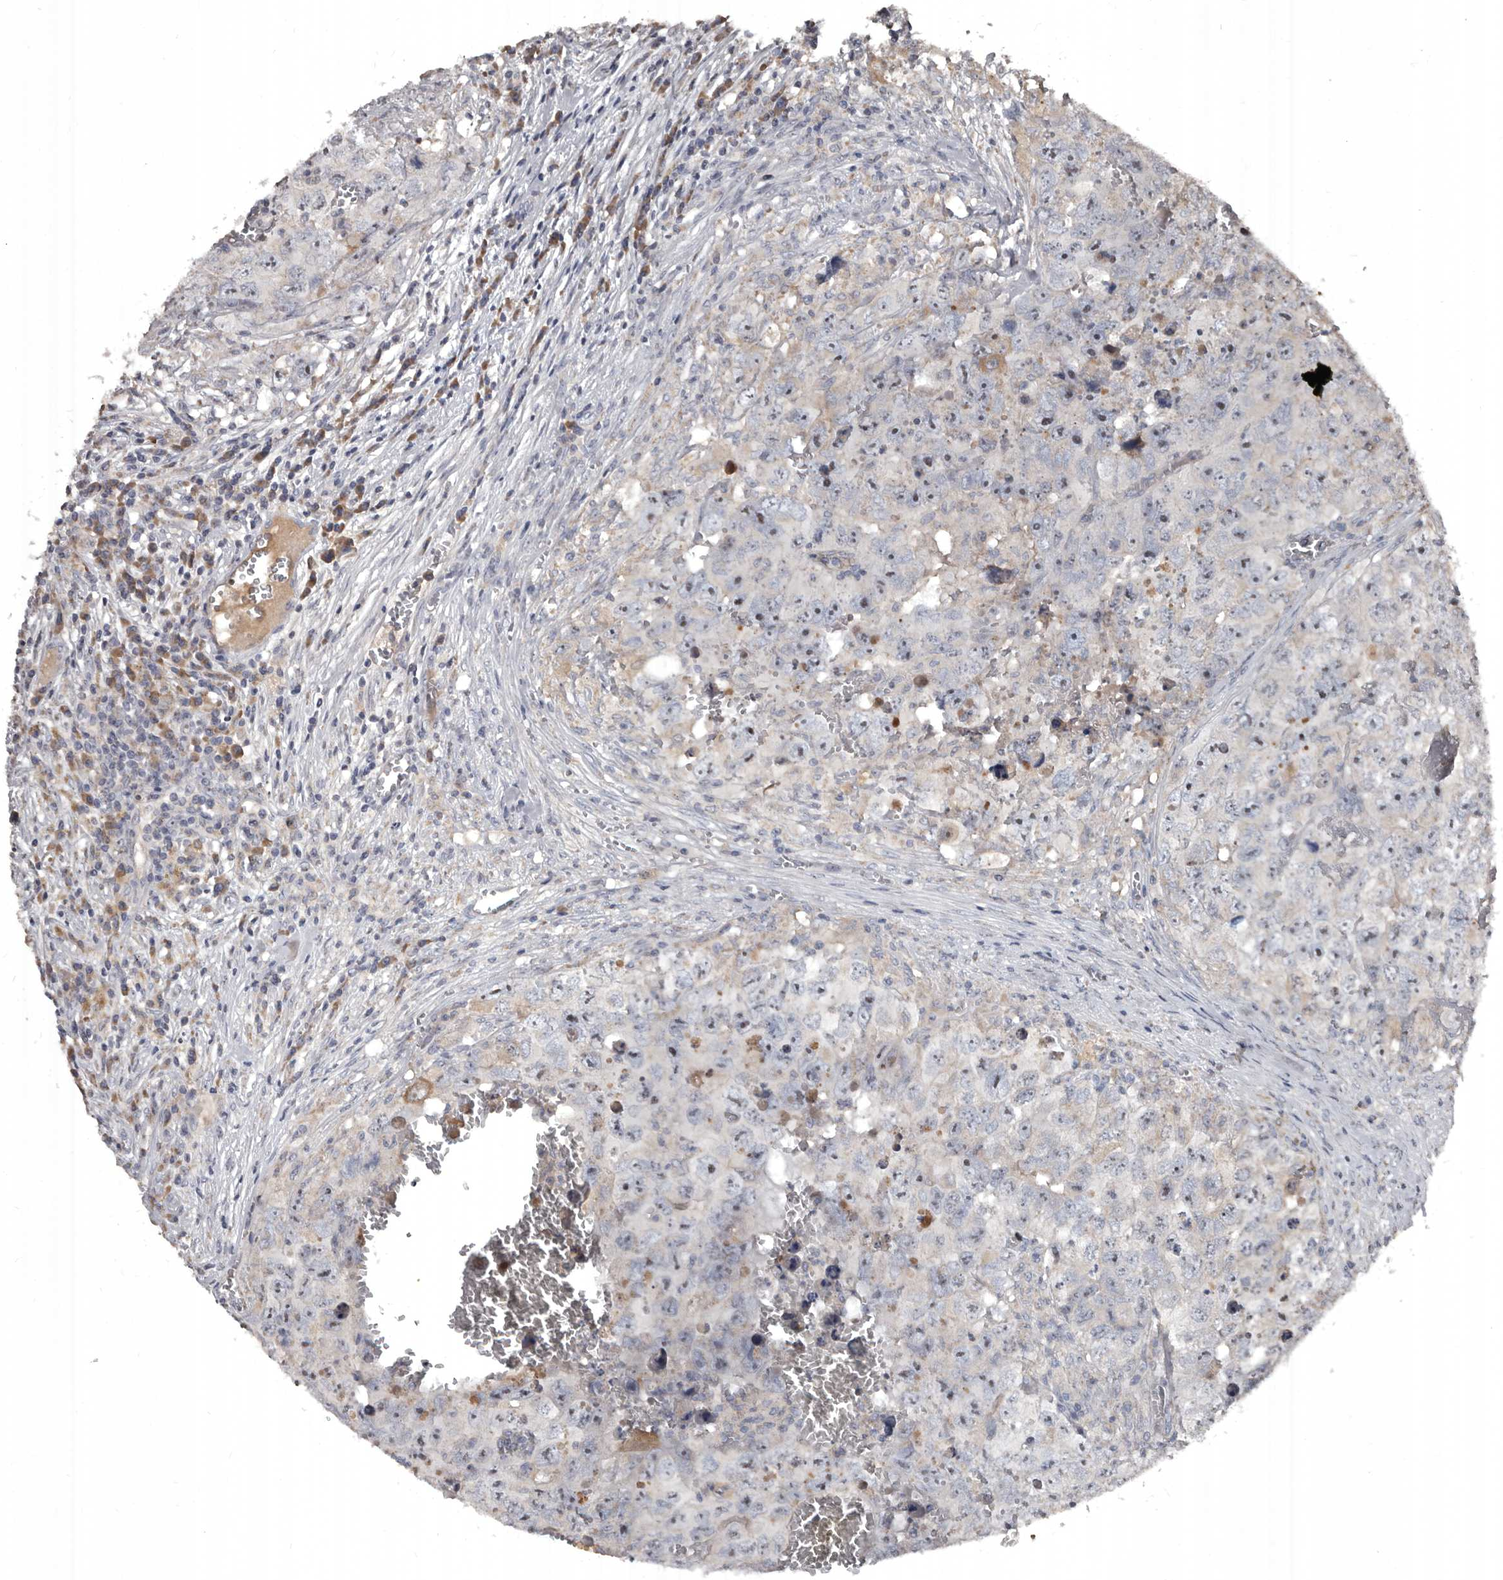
{"staining": {"intensity": "negative", "quantity": "none", "location": "none"}, "tissue": "testis cancer", "cell_type": "Tumor cells", "image_type": "cancer", "snomed": [{"axis": "morphology", "description": "Seminoma, NOS"}, {"axis": "morphology", "description": "Carcinoma, Embryonal, NOS"}, {"axis": "topography", "description": "Testis"}], "caption": "The immunohistochemistry (IHC) micrograph has no significant positivity in tumor cells of testis embryonal carcinoma tissue. (DAB IHC with hematoxylin counter stain).", "gene": "GREB1", "patient": {"sex": "male", "age": 43}}